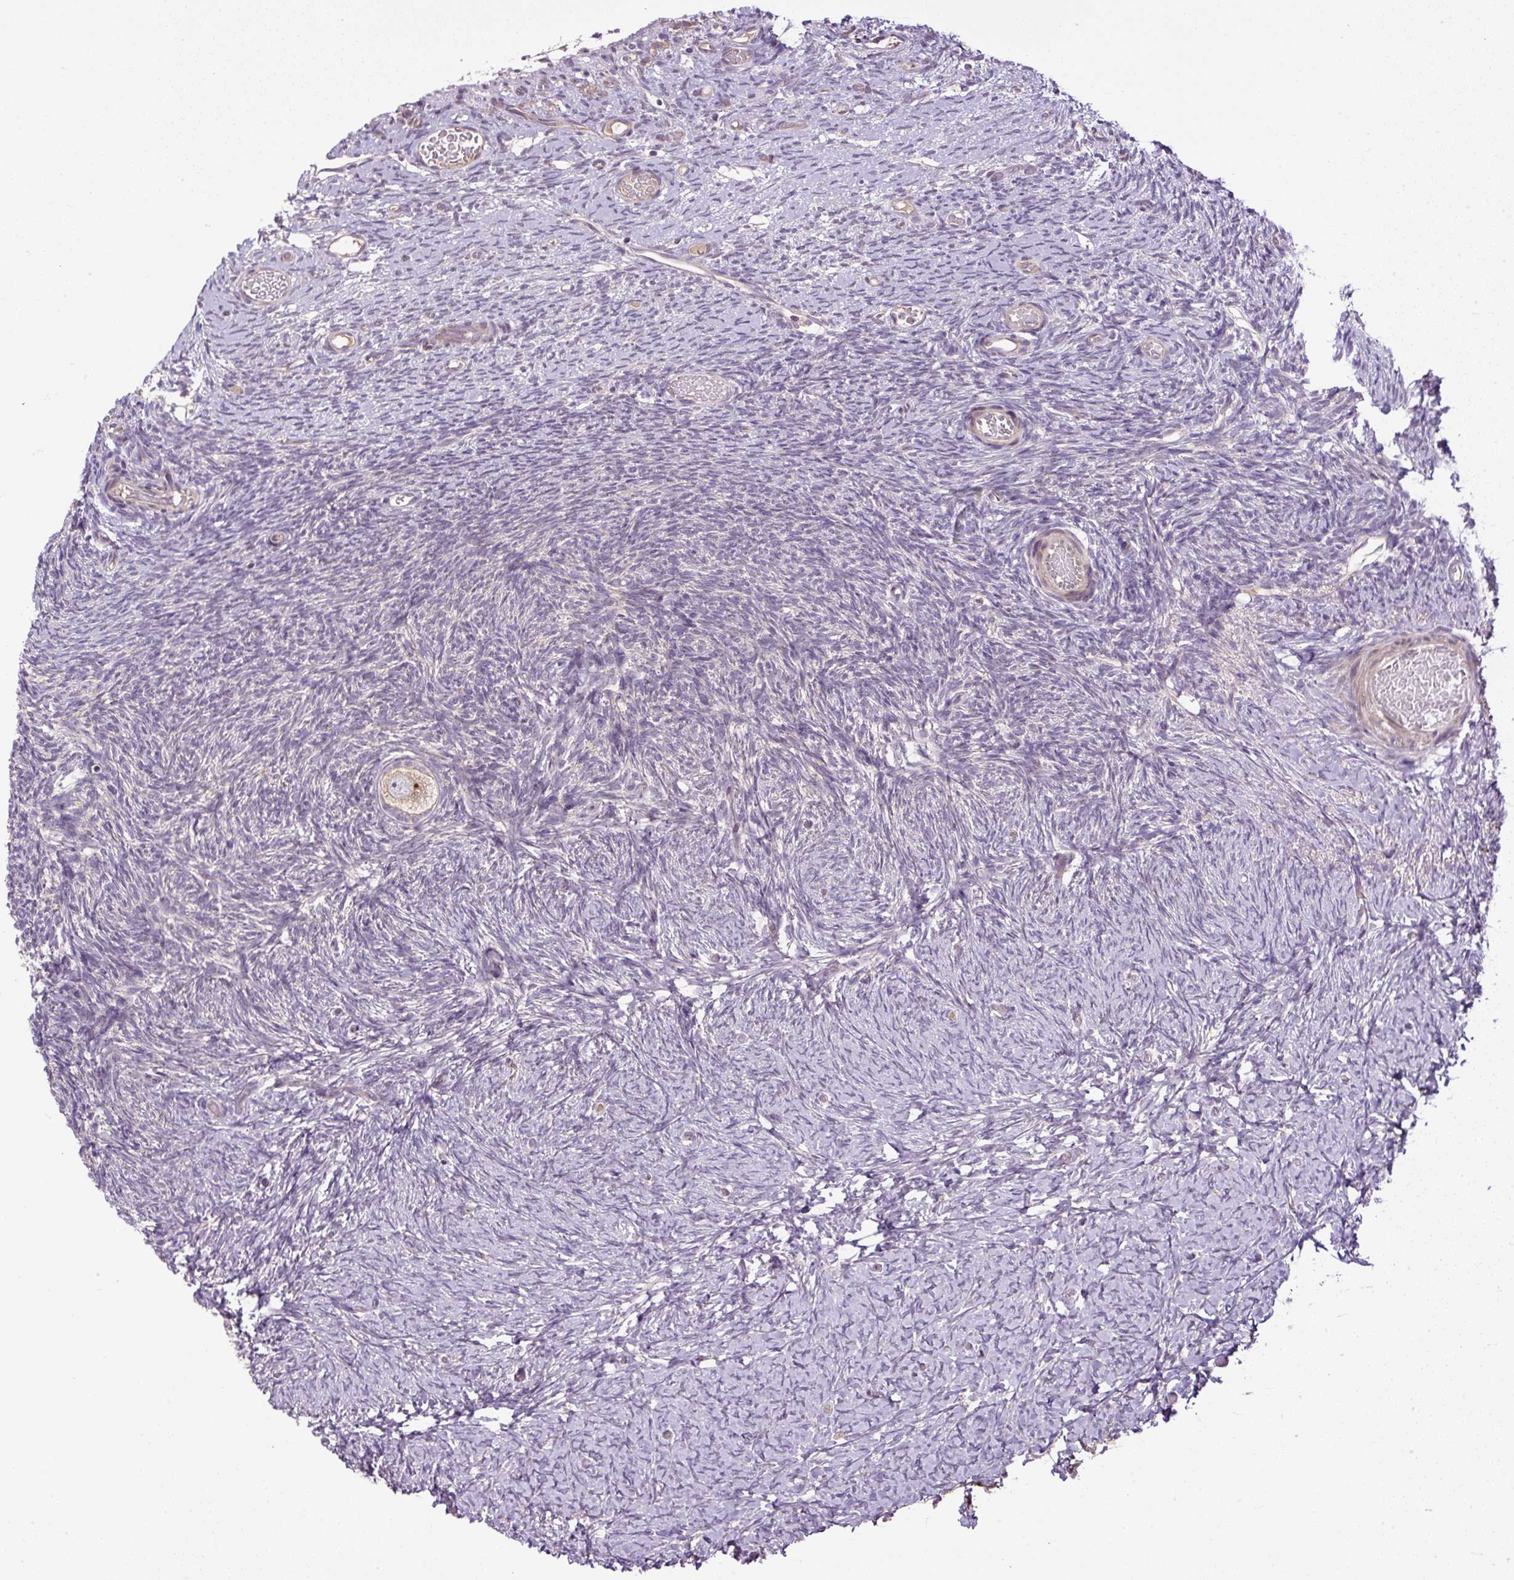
{"staining": {"intensity": "weak", "quantity": ">75%", "location": "cytoplasmic/membranous"}, "tissue": "ovary", "cell_type": "Follicle cells", "image_type": "normal", "snomed": [{"axis": "morphology", "description": "Normal tissue, NOS"}, {"axis": "topography", "description": "Ovary"}], "caption": "Immunohistochemistry micrograph of unremarkable ovary: human ovary stained using immunohistochemistry (IHC) exhibits low levels of weak protein expression localized specifically in the cytoplasmic/membranous of follicle cells, appearing as a cytoplasmic/membranous brown color.", "gene": "ZNF547", "patient": {"sex": "female", "age": 39}}